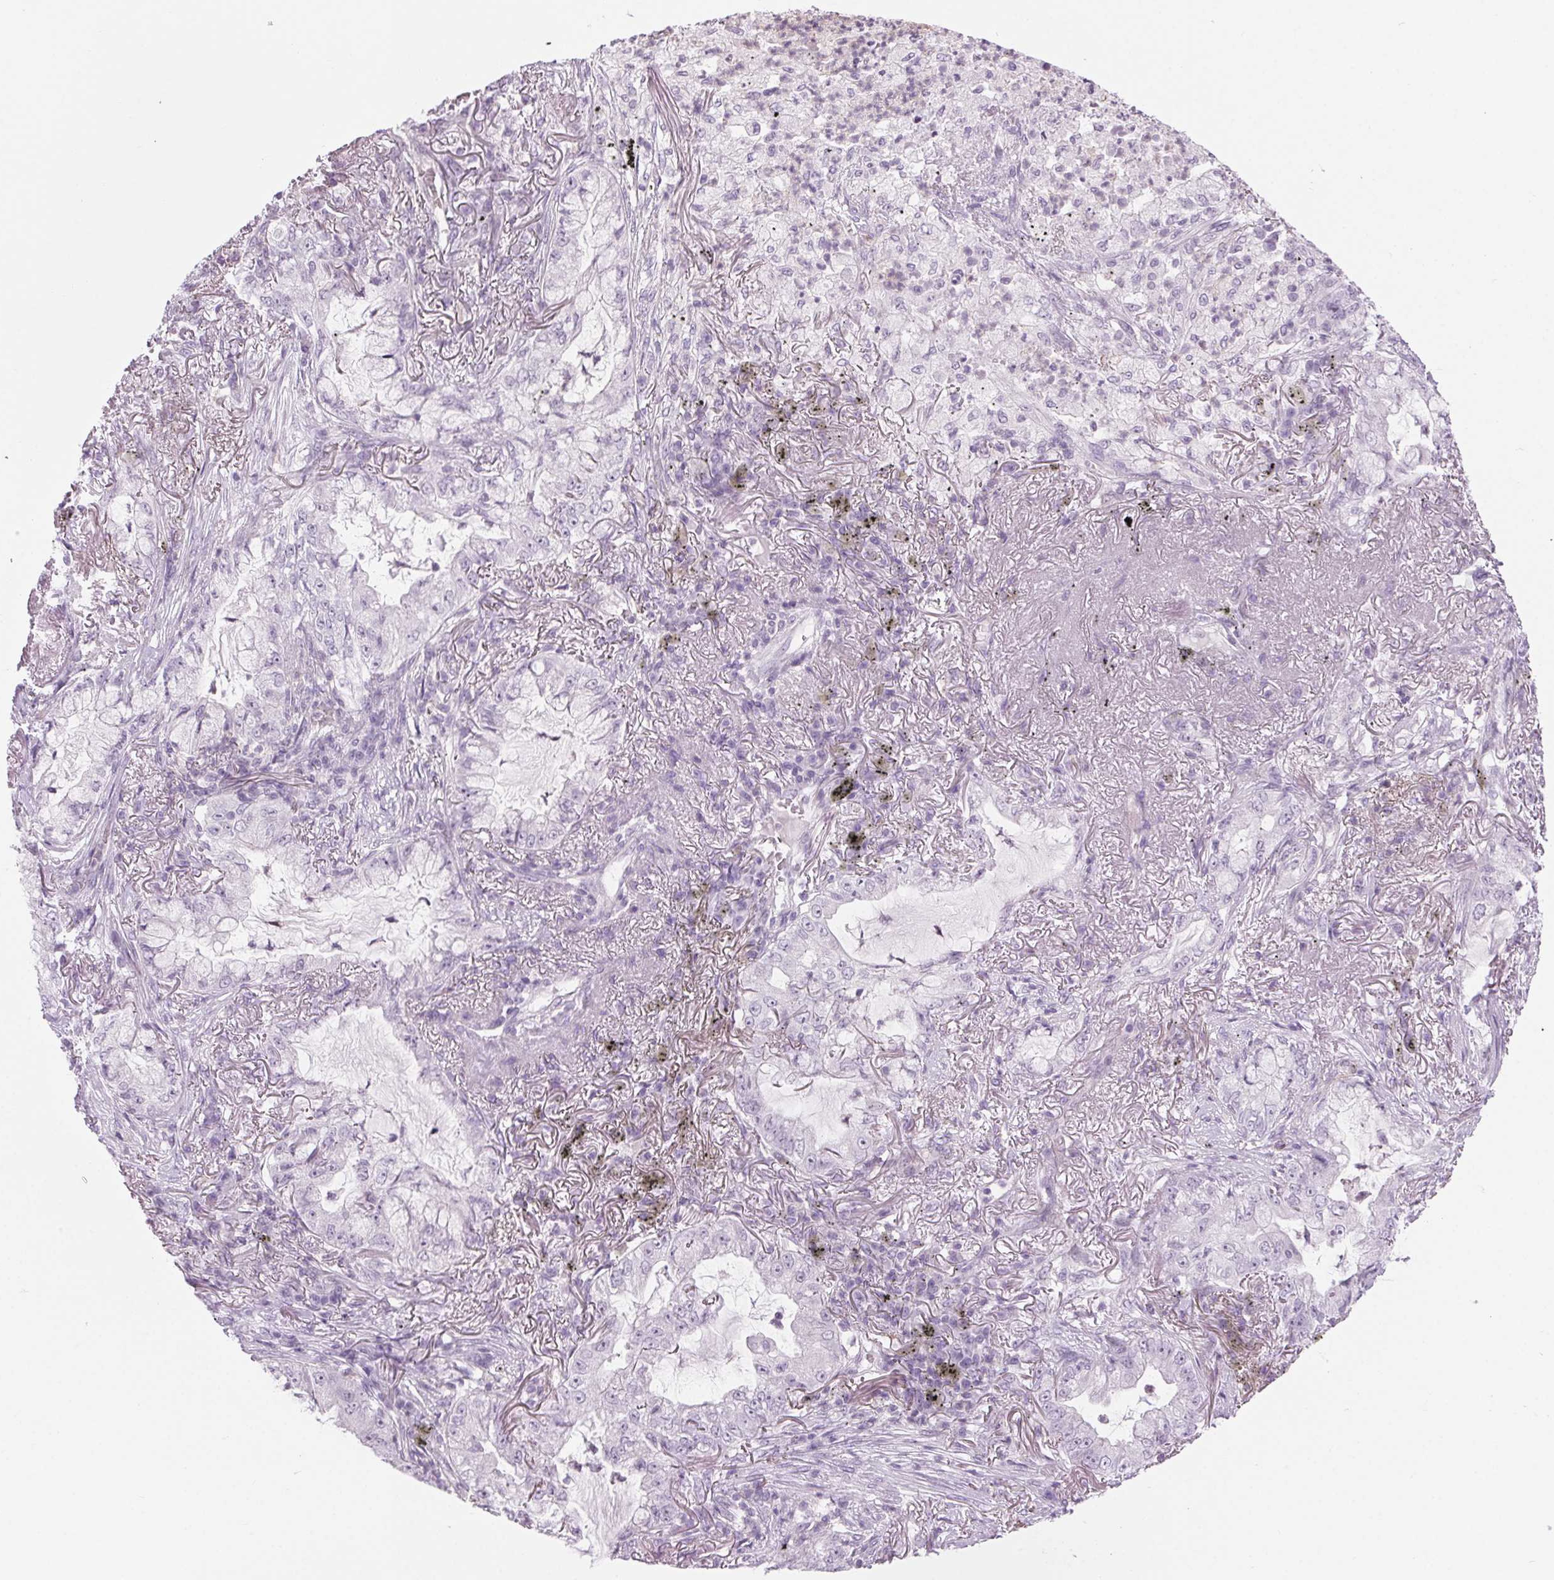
{"staining": {"intensity": "negative", "quantity": "none", "location": "none"}, "tissue": "lung cancer", "cell_type": "Tumor cells", "image_type": "cancer", "snomed": [{"axis": "morphology", "description": "Adenocarcinoma, NOS"}, {"axis": "topography", "description": "Lung"}], "caption": "Immunohistochemical staining of human lung adenocarcinoma demonstrates no significant expression in tumor cells.", "gene": "SLC6A19", "patient": {"sex": "female", "age": 73}}